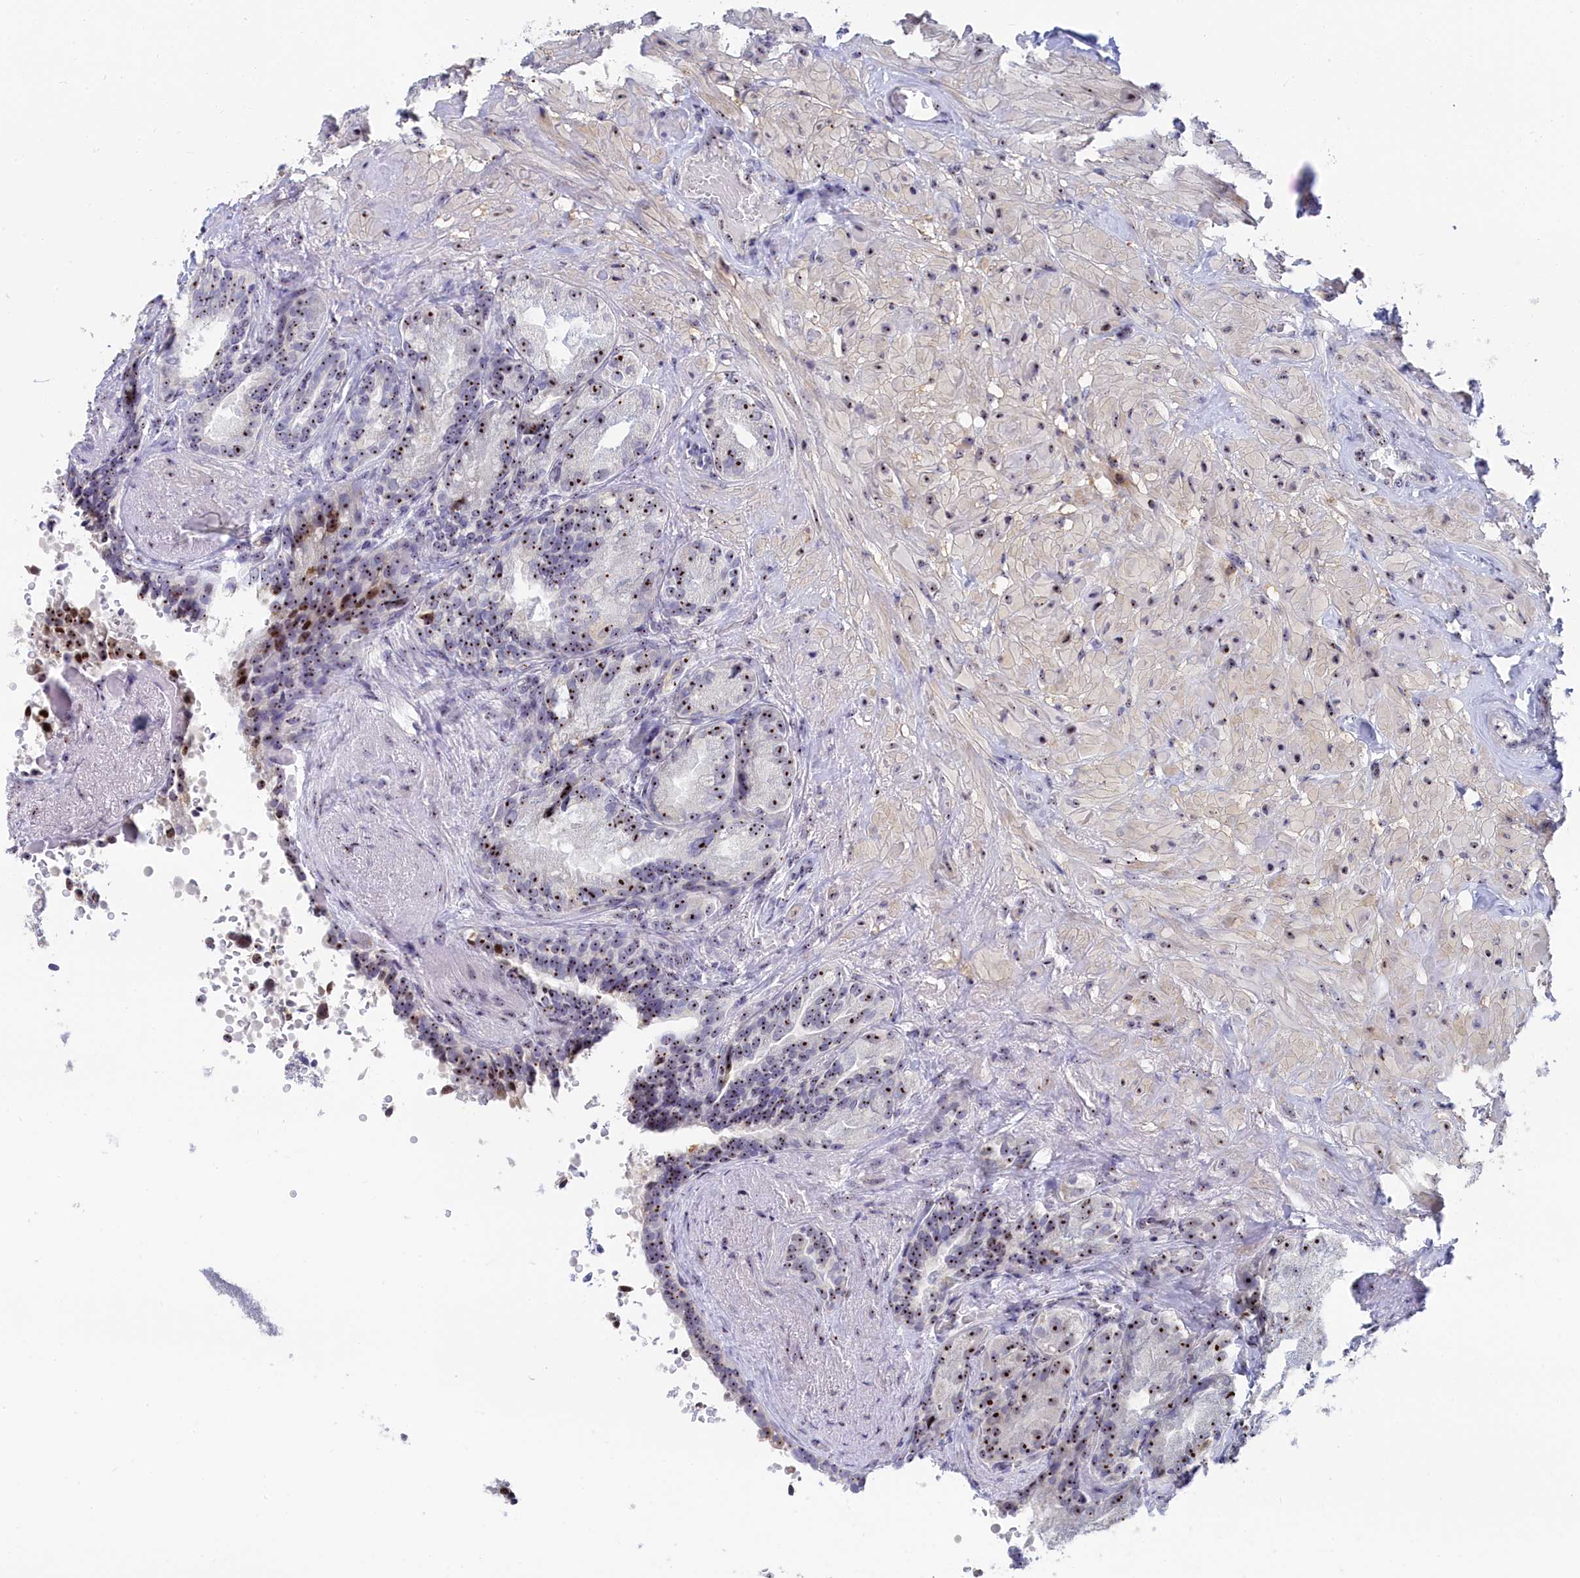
{"staining": {"intensity": "strong", "quantity": "25%-75%", "location": "nuclear"}, "tissue": "seminal vesicle", "cell_type": "Glandular cells", "image_type": "normal", "snomed": [{"axis": "morphology", "description": "Normal tissue, NOS"}, {"axis": "topography", "description": "Seminal veicle"}, {"axis": "topography", "description": "Peripheral nerve tissue"}], "caption": "Protein analysis of benign seminal vesicle exhibits strong nuclear expression in about 25%-75% of glandular cells. Using DAB (3,3'-diaminobenzidine) (brown) and hematoxylin (blue) stains, captured at high magnification using brightfield microscopy.", "gene": "RSL1D1", "patient": {"sex": "male", "age": 63}}